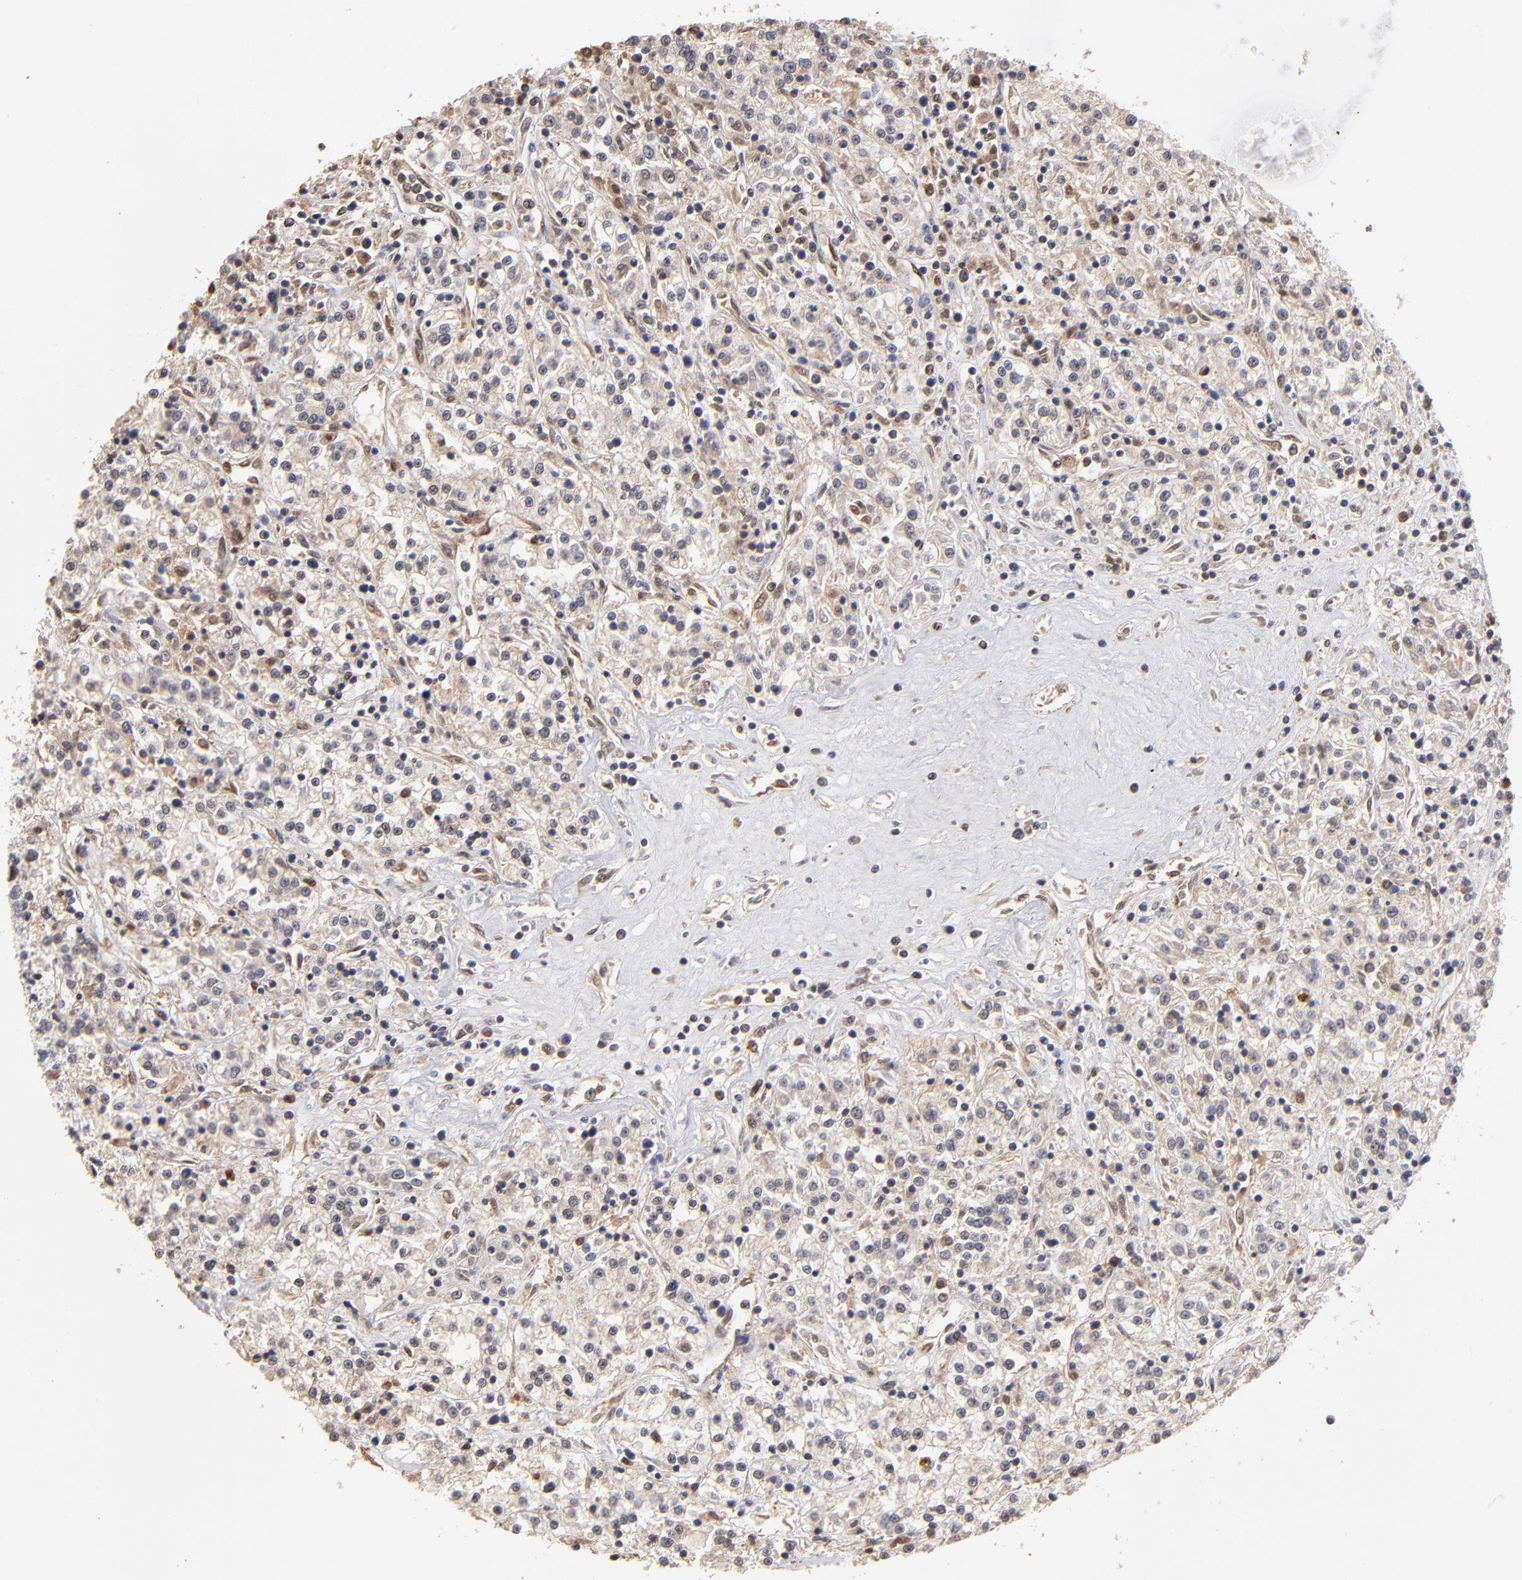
{"staining": {"intensity": "negative", "quantity": "none", "location": "none"}, "tissue": "renal cancer", "cell_type": "Tumor cells", "image_type": "cancer", "snomed": [{"axis": "morphology", "description": "Adenocarcinoma, NOS"}, {"axis": "topography", "description": "Kidney"}], "caption": "A histopathology image of renal cancer stained for a protein demonstrates no brown staining in tumor cells.", "gene": "PSMD10", "patient": {"sex": "female", "age": 76}}